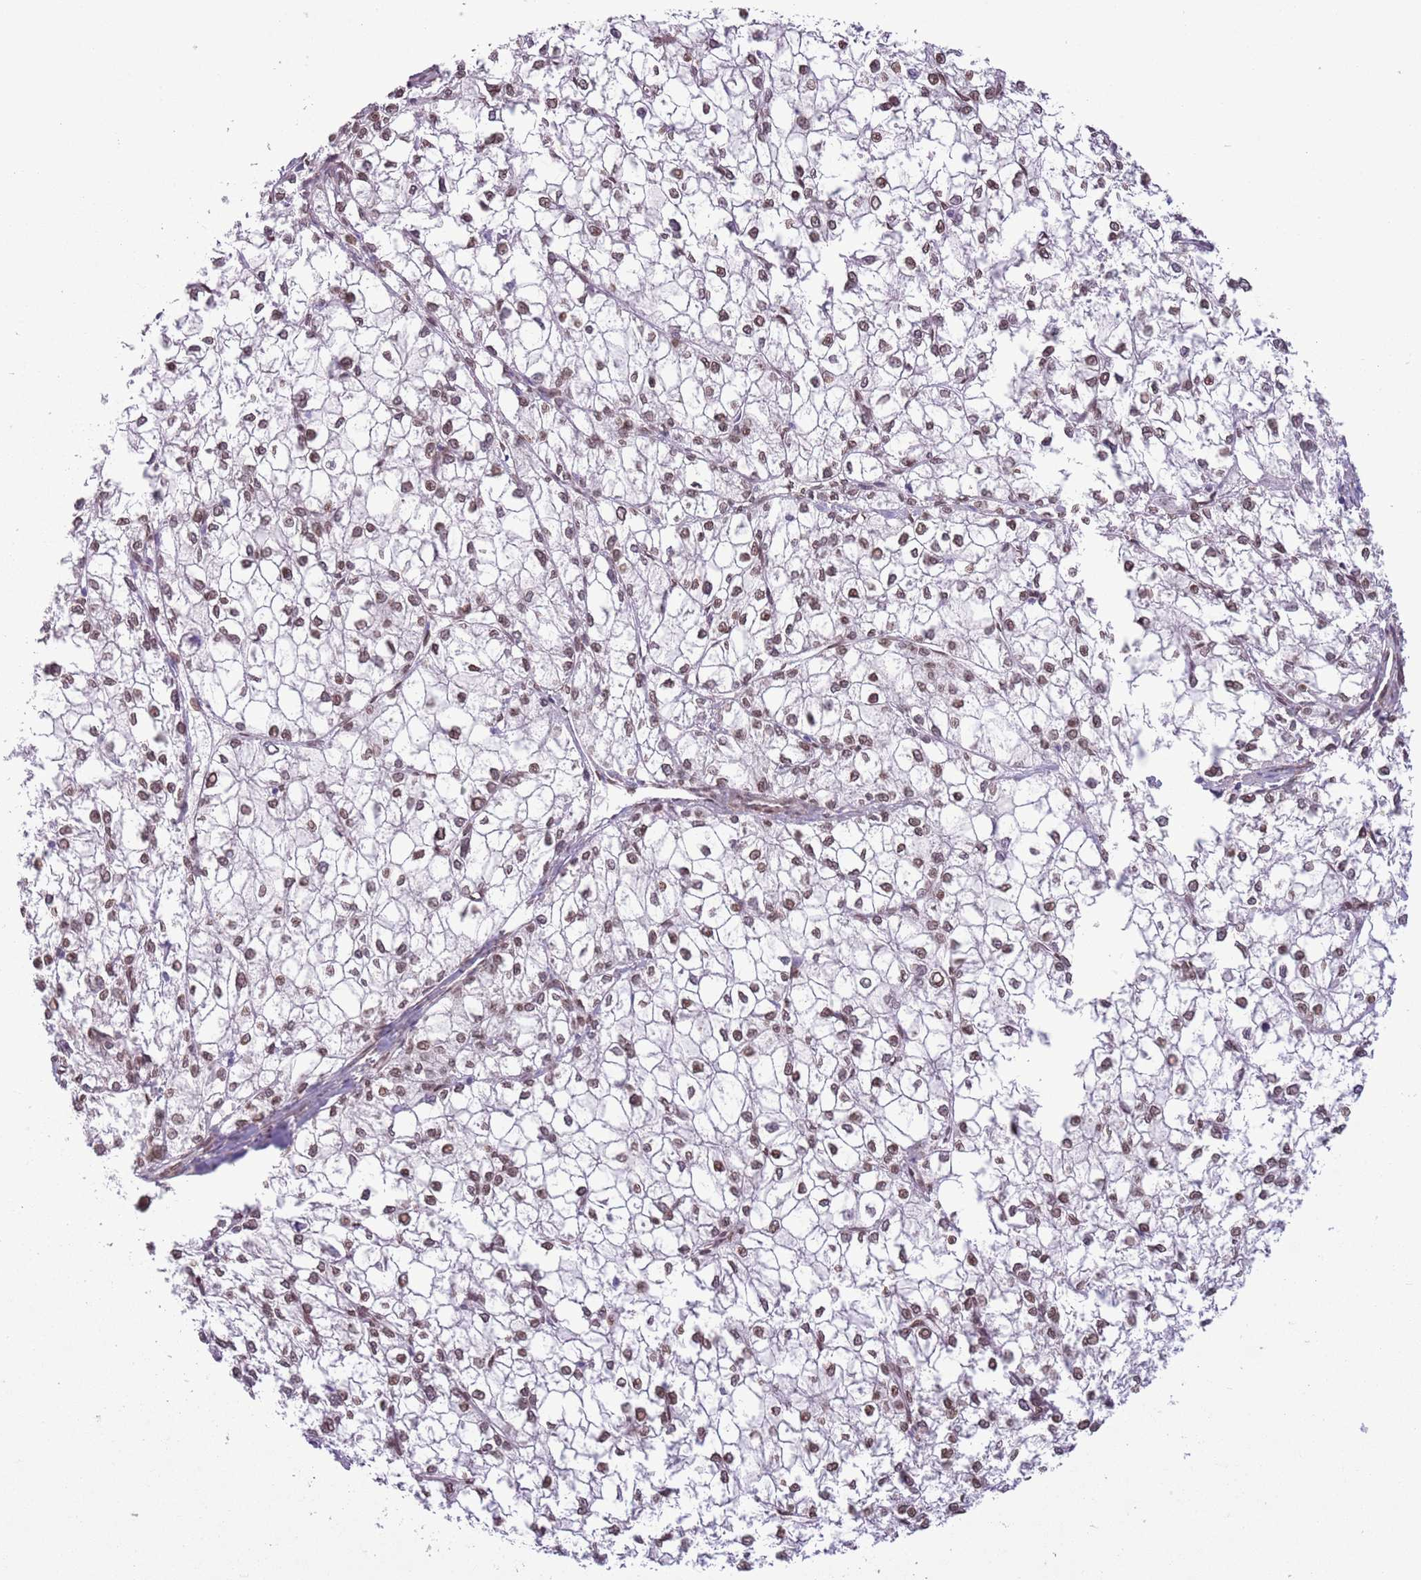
{"staining": {"intensity": "moderate", "quantity": ">75%", "location": "cytoplasmic/membranous,nuclear"}, "tissue": "liver cancer", "cell_type": "Tumor cells", "image_type": "cancer", "snomed": [{"axis": "morphology", "description": "Carcinoma, Hepatocellular, NOS"}, {"axis": "topography", "description": "Liver"}], "caption": "High-power microscopy captured an immunohistochemistry (IHC) micrograph of liver cancer, revealing moderate cytoplasmic/membranous and nuclear positivity in about >75% of tumor cells.", "gene": "ZGLP1", "patient": {"sex": "female", "age": 43}}